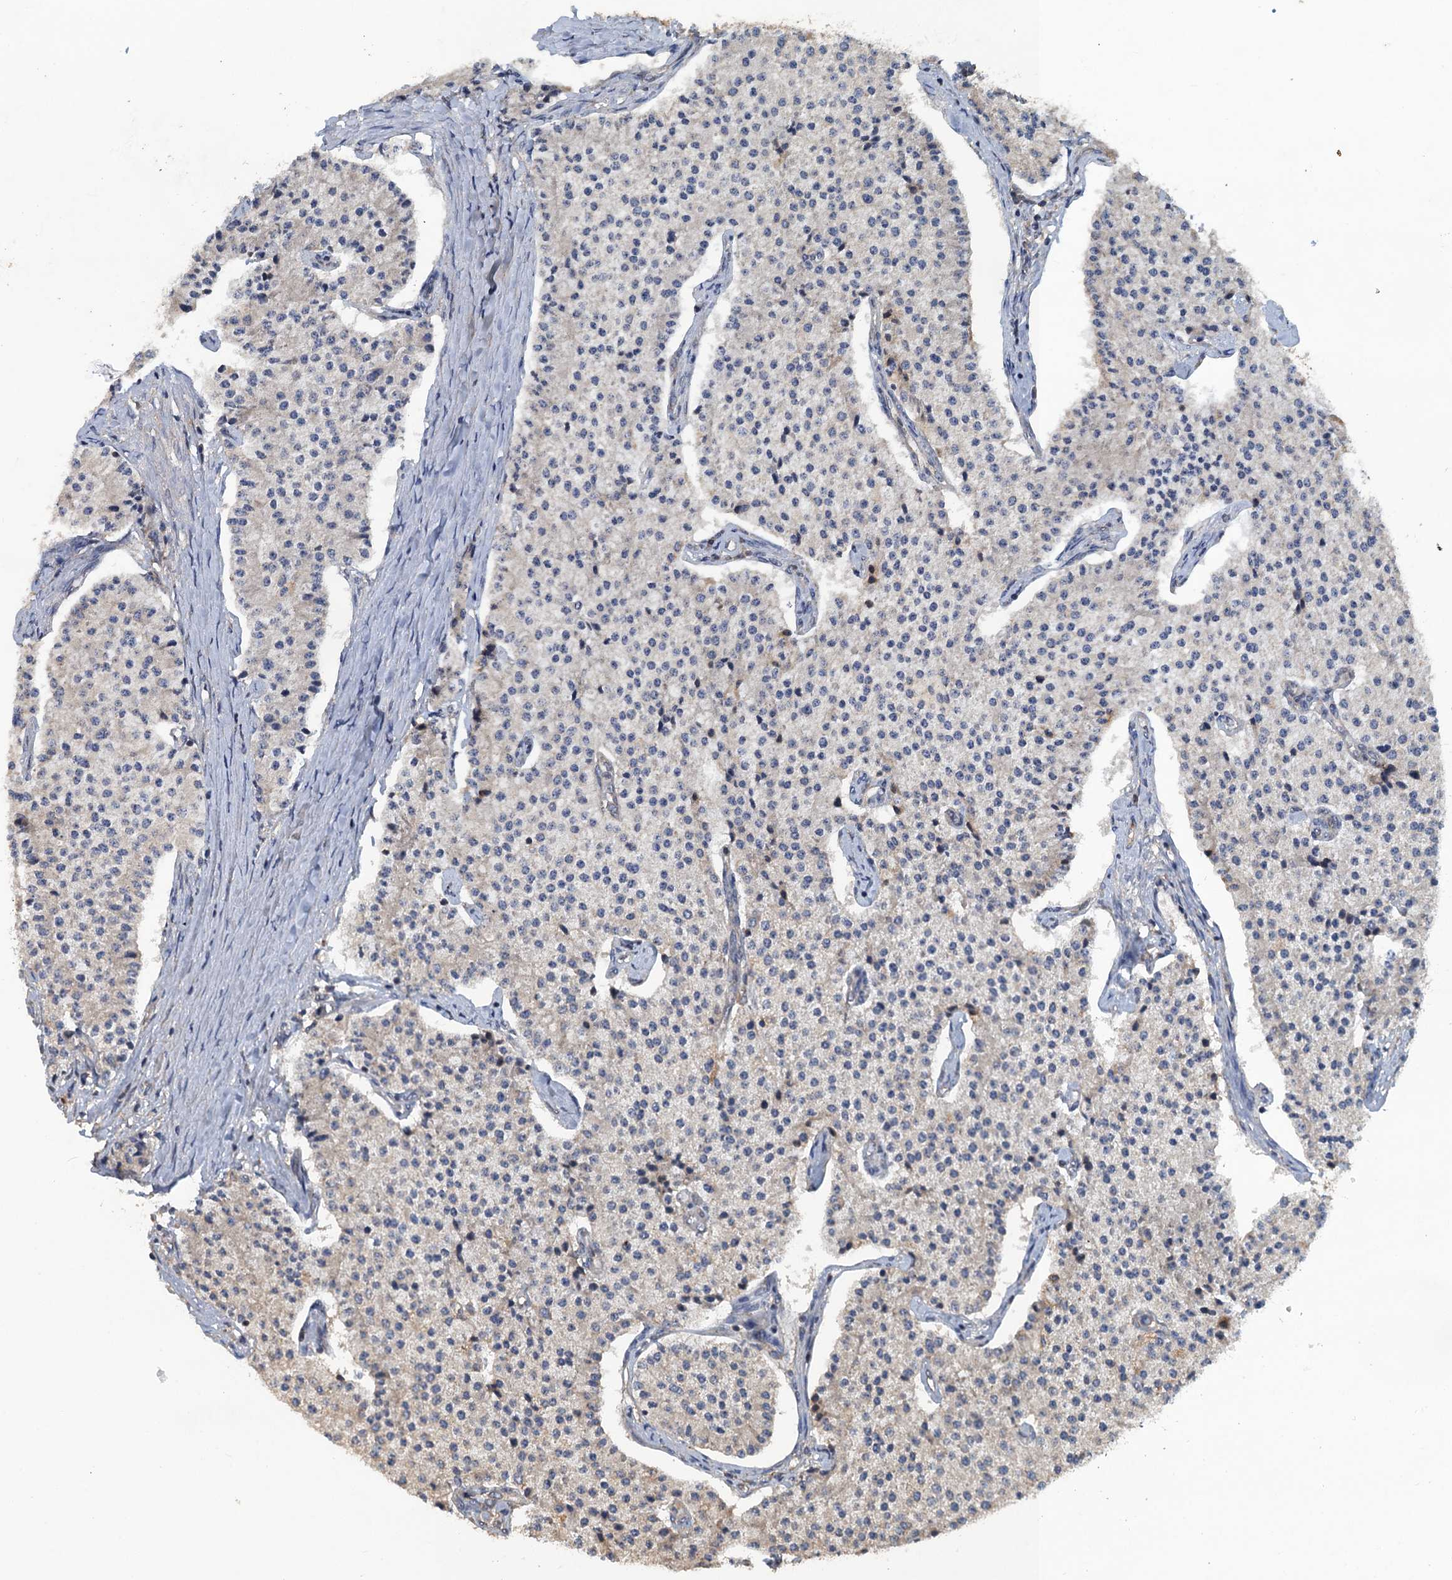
{"staining": {"intensity": "weak", "quantity": "<25%", "location": "cytoplasmic/membranous"}, "tissue": "carcinoid", "cell_type": "Tumor cells", "image_type": "cancer", "snomed": [{"axis": "morphology", "description": "Carcinoid, malignant, NOS"}, {"axis": "topography", "description": "Colon"}], "caption": "The histopathology image demonstrates no staining of tumor cells in malignant carcinoid. The staining is performed using DAB brown chromogen with nuclei counter-stained in using hematoxylin.", "gene": "GLE1", "patient": {"sex": "female", "age": 52}}